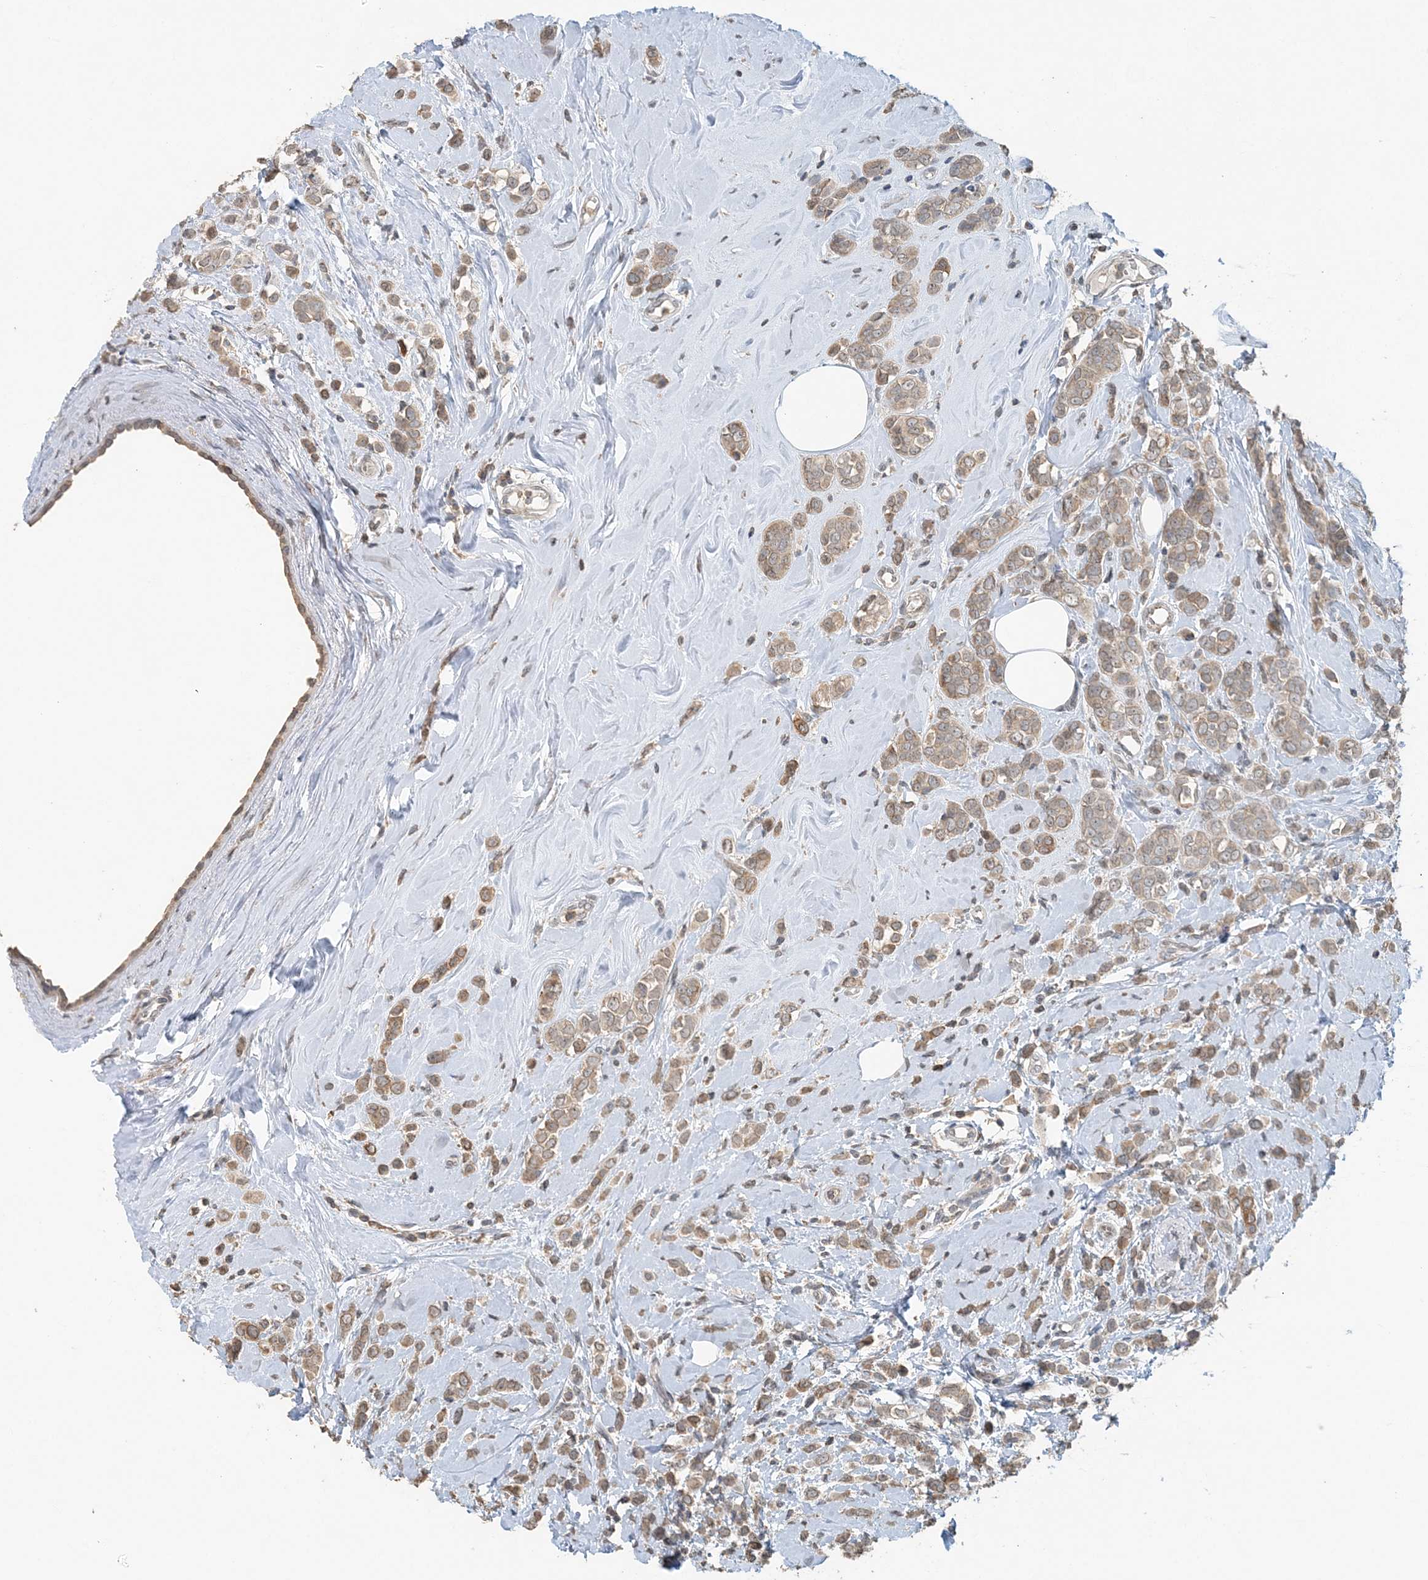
{"staining": {"intensity": "moderate", "quantity": ">75%", "location": "cytoplasmic/membranous"}, "tissue": "breast cancer", "cell_type": "Tumor cells", "image_type": "cancer", "snomed": [{"axis": "morphology", "description": "Lobular carcinoma"}, {"axis": "topography", "description": "Breast"}], "caption": "This micrograph displays immunohistochemistry staining of breast cancer (lobular carcinoma), with medium moderate cytoplasmic/membranous staining in about >75% of tumor cells.", "gene": "FAM110A", "patient": {"sex": "female", "age": 47}}